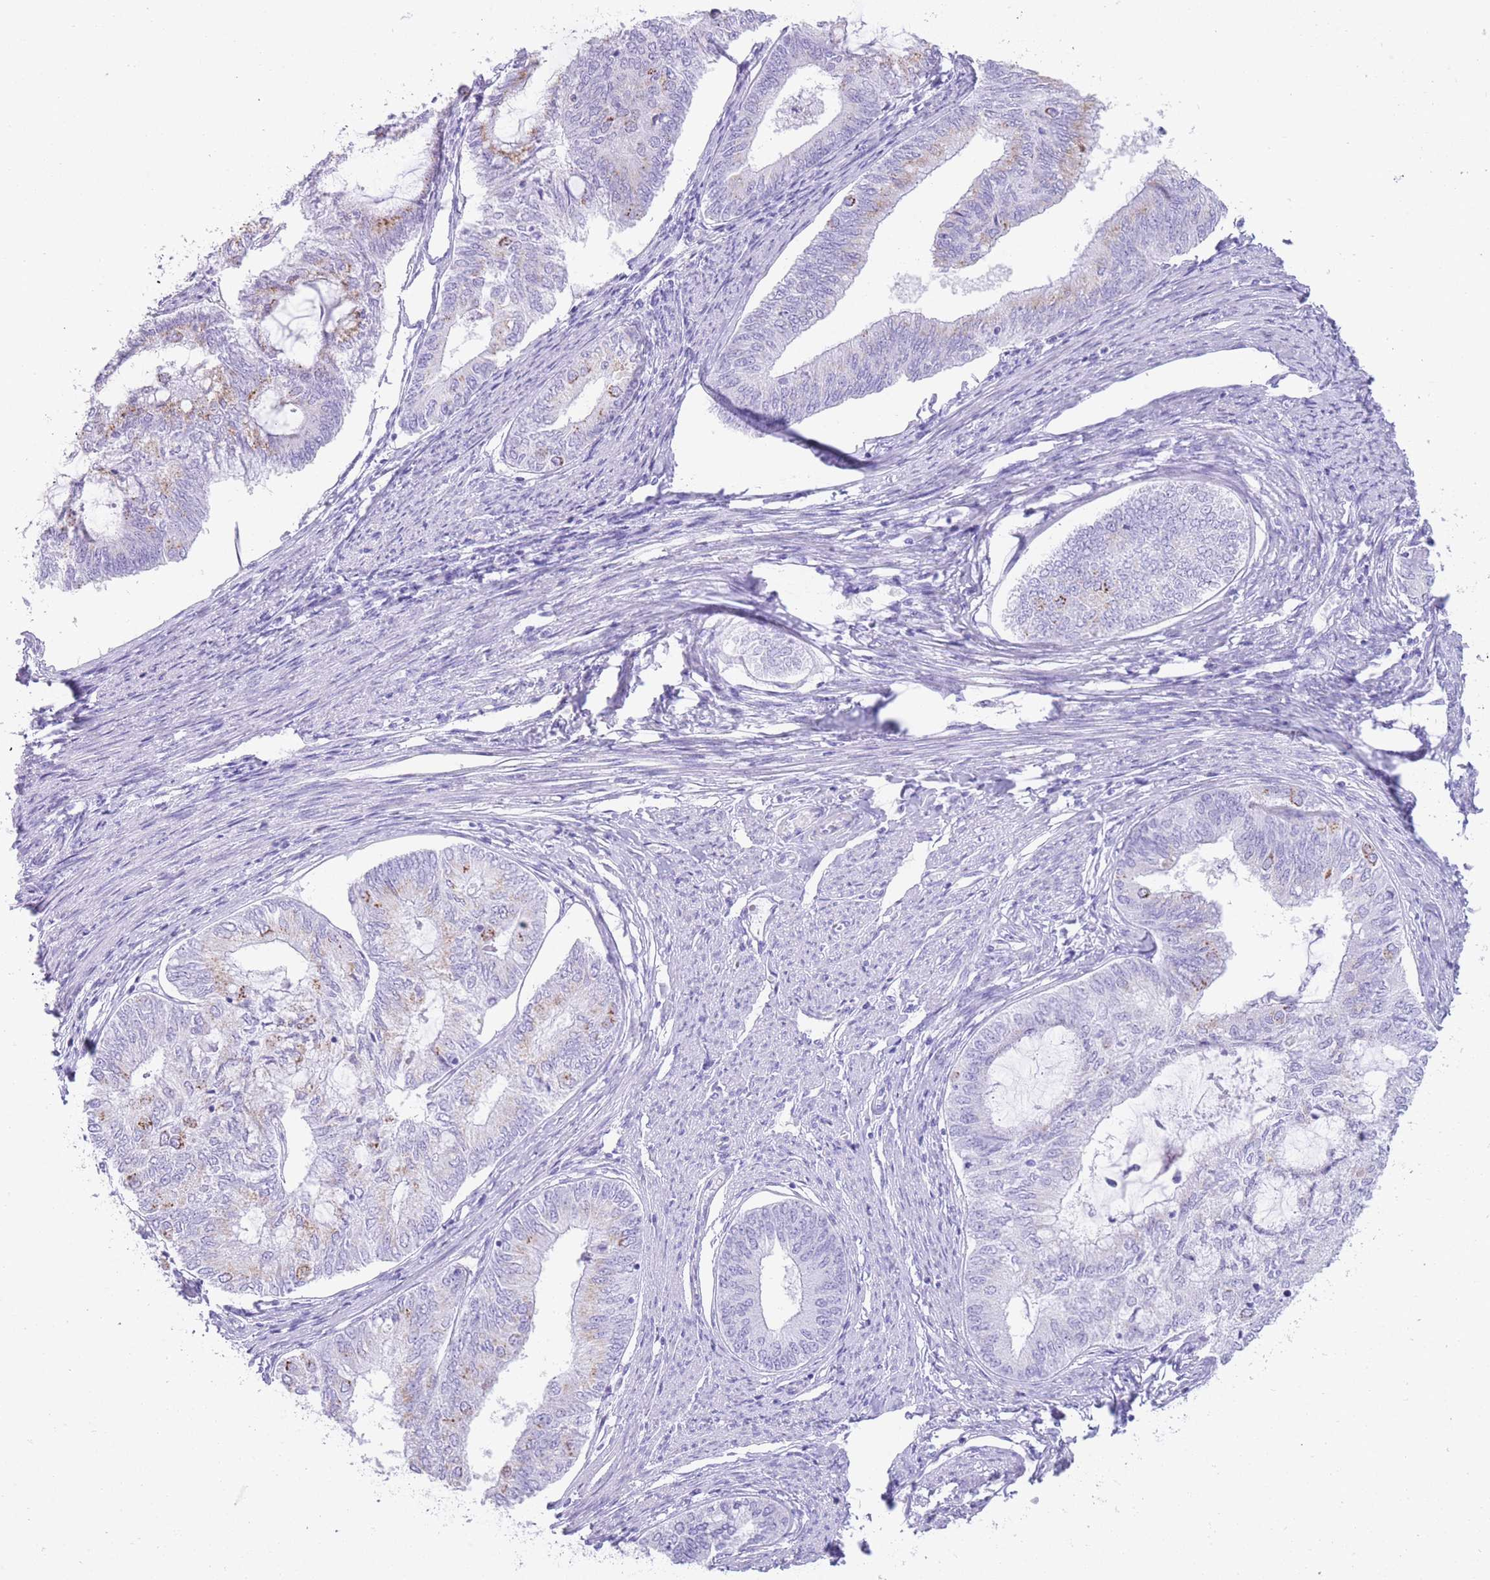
{"staining": {"intensity": "moderate", "quantity": "<25%", "location": "cytoplasmic/membranous"}, "tissue": "endometrial cancer", "cell_type": "Tumor cells", "image_type": "cancer", "snomed": [{"axis": "morphology", "description": "Adenocarcinoma, NOS"}, {"axis": "topography", "description": "Endometrium"}], "caption": "Adenocarcinoma (endometrial) was stained to show a protein in brown. There is low levels of moderate cytoplasmic/membranous staining in approximately <25% of tumor cells. The protein of interest is stained brown, and the nuclei are stained in blue (DAB (3,3'-diaminobenzidine) IHC with brightfield microscopy, high magnification).", "gene": "ELOA2", "patient": {"sex": "female", "age": 68}}